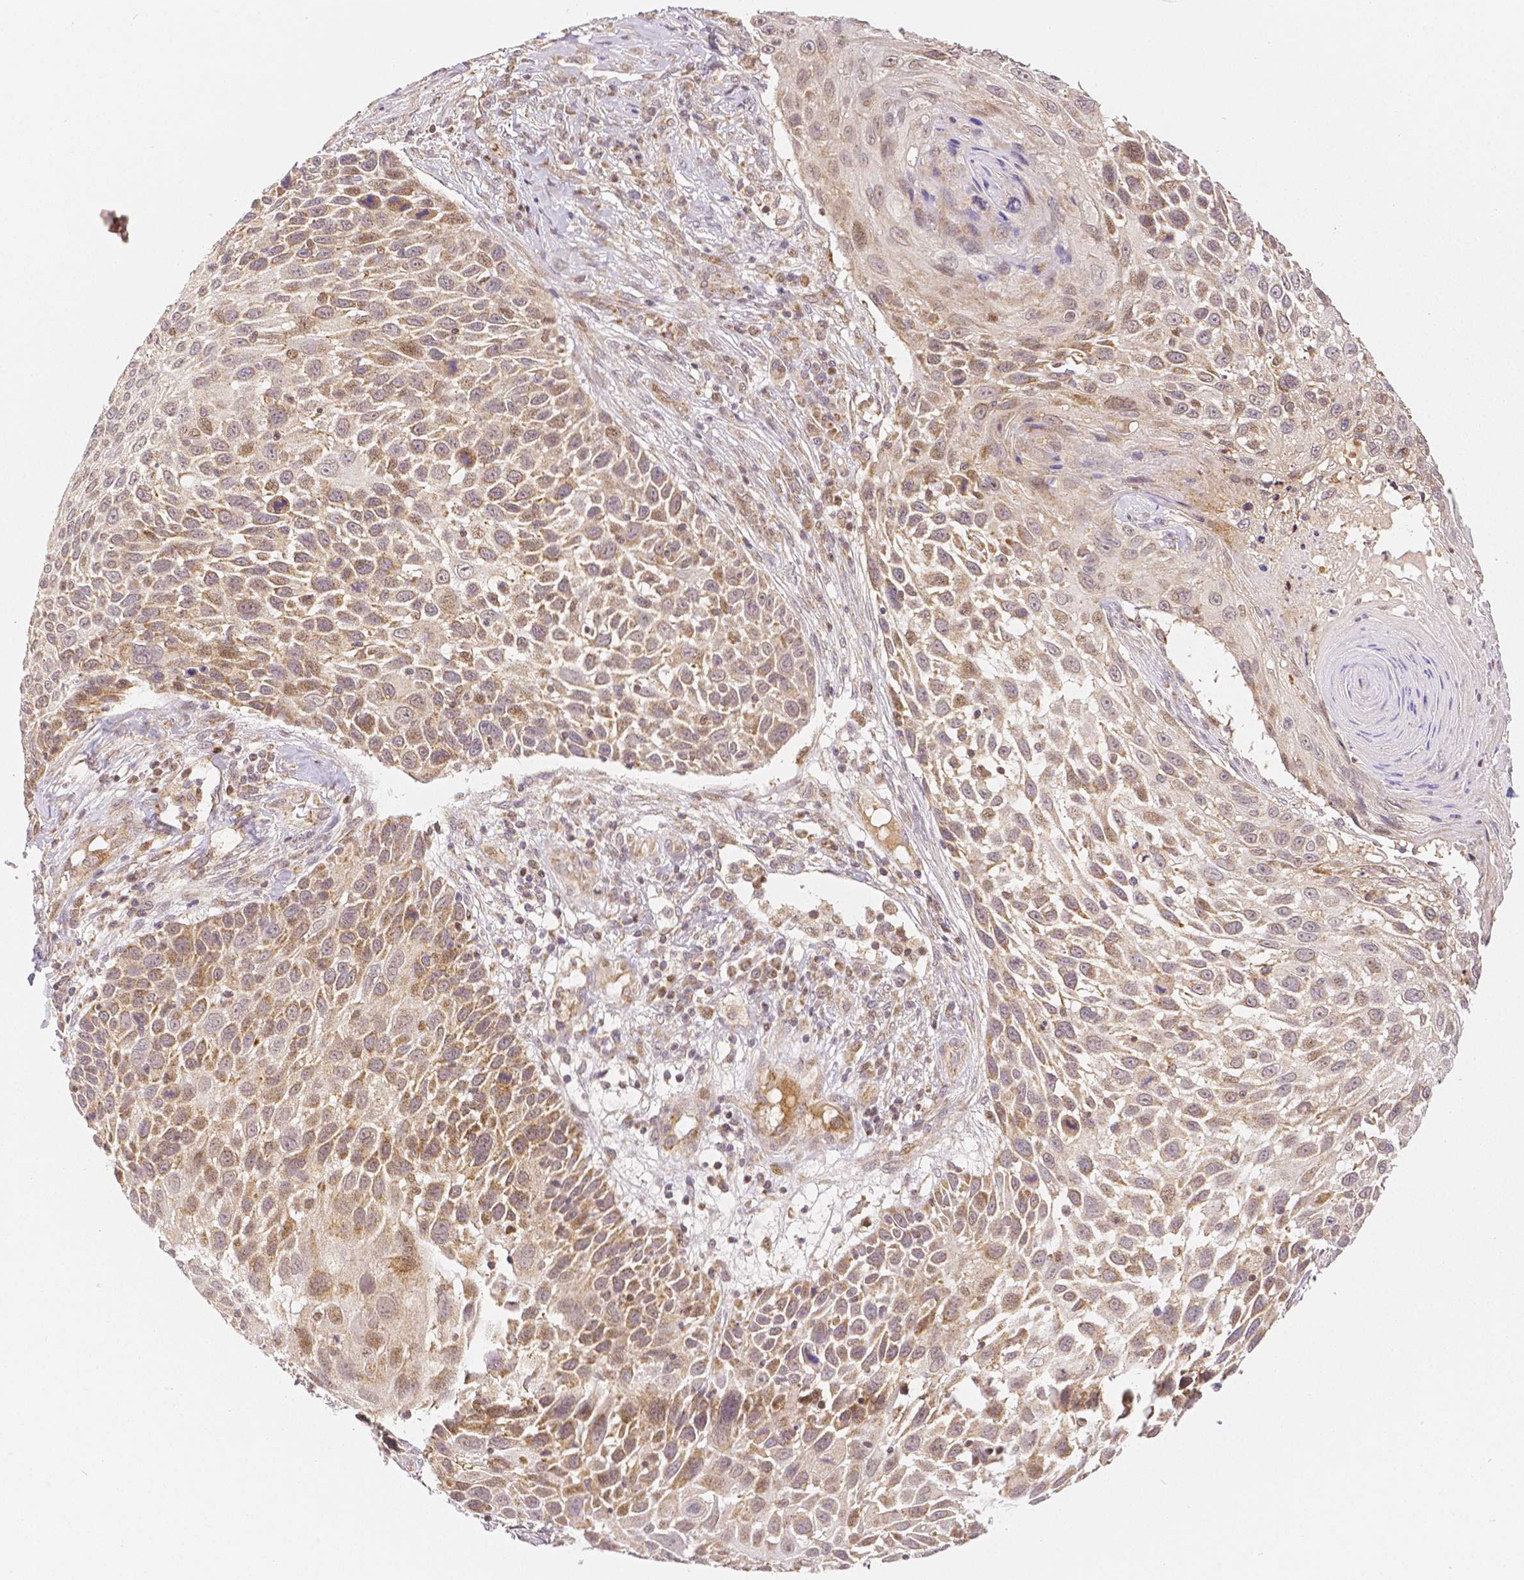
{"staining": {"intensity": "weak", "quantity": "25%-75%", "location": "cytoplasmic/membranous,nuclear"}, "tissue": "skin cancer", "cell_type": "Tumor cells", "image_type": "cancer", "snomed": [{"axis": "morphology", "description": "Squamous cell carcinoma, NOS"}, {"axis": "topography", "description": "Skin"}], "caption": "Skin cancer (squamous cell carcinoma) was stained to show a protein in brown. There is low levels of weak cytoplasmic/membranous and nuclear staining in approximately 25%-75% of tumor cells. The staining is performed using DAB (3,3'-diaminobenzidine) brown chromogen to label protein expression. The nuclei are counter-stained blue using hematoxylin.", "gene": "RHOT1", "patient": {"sex": "male", "age": 92}}